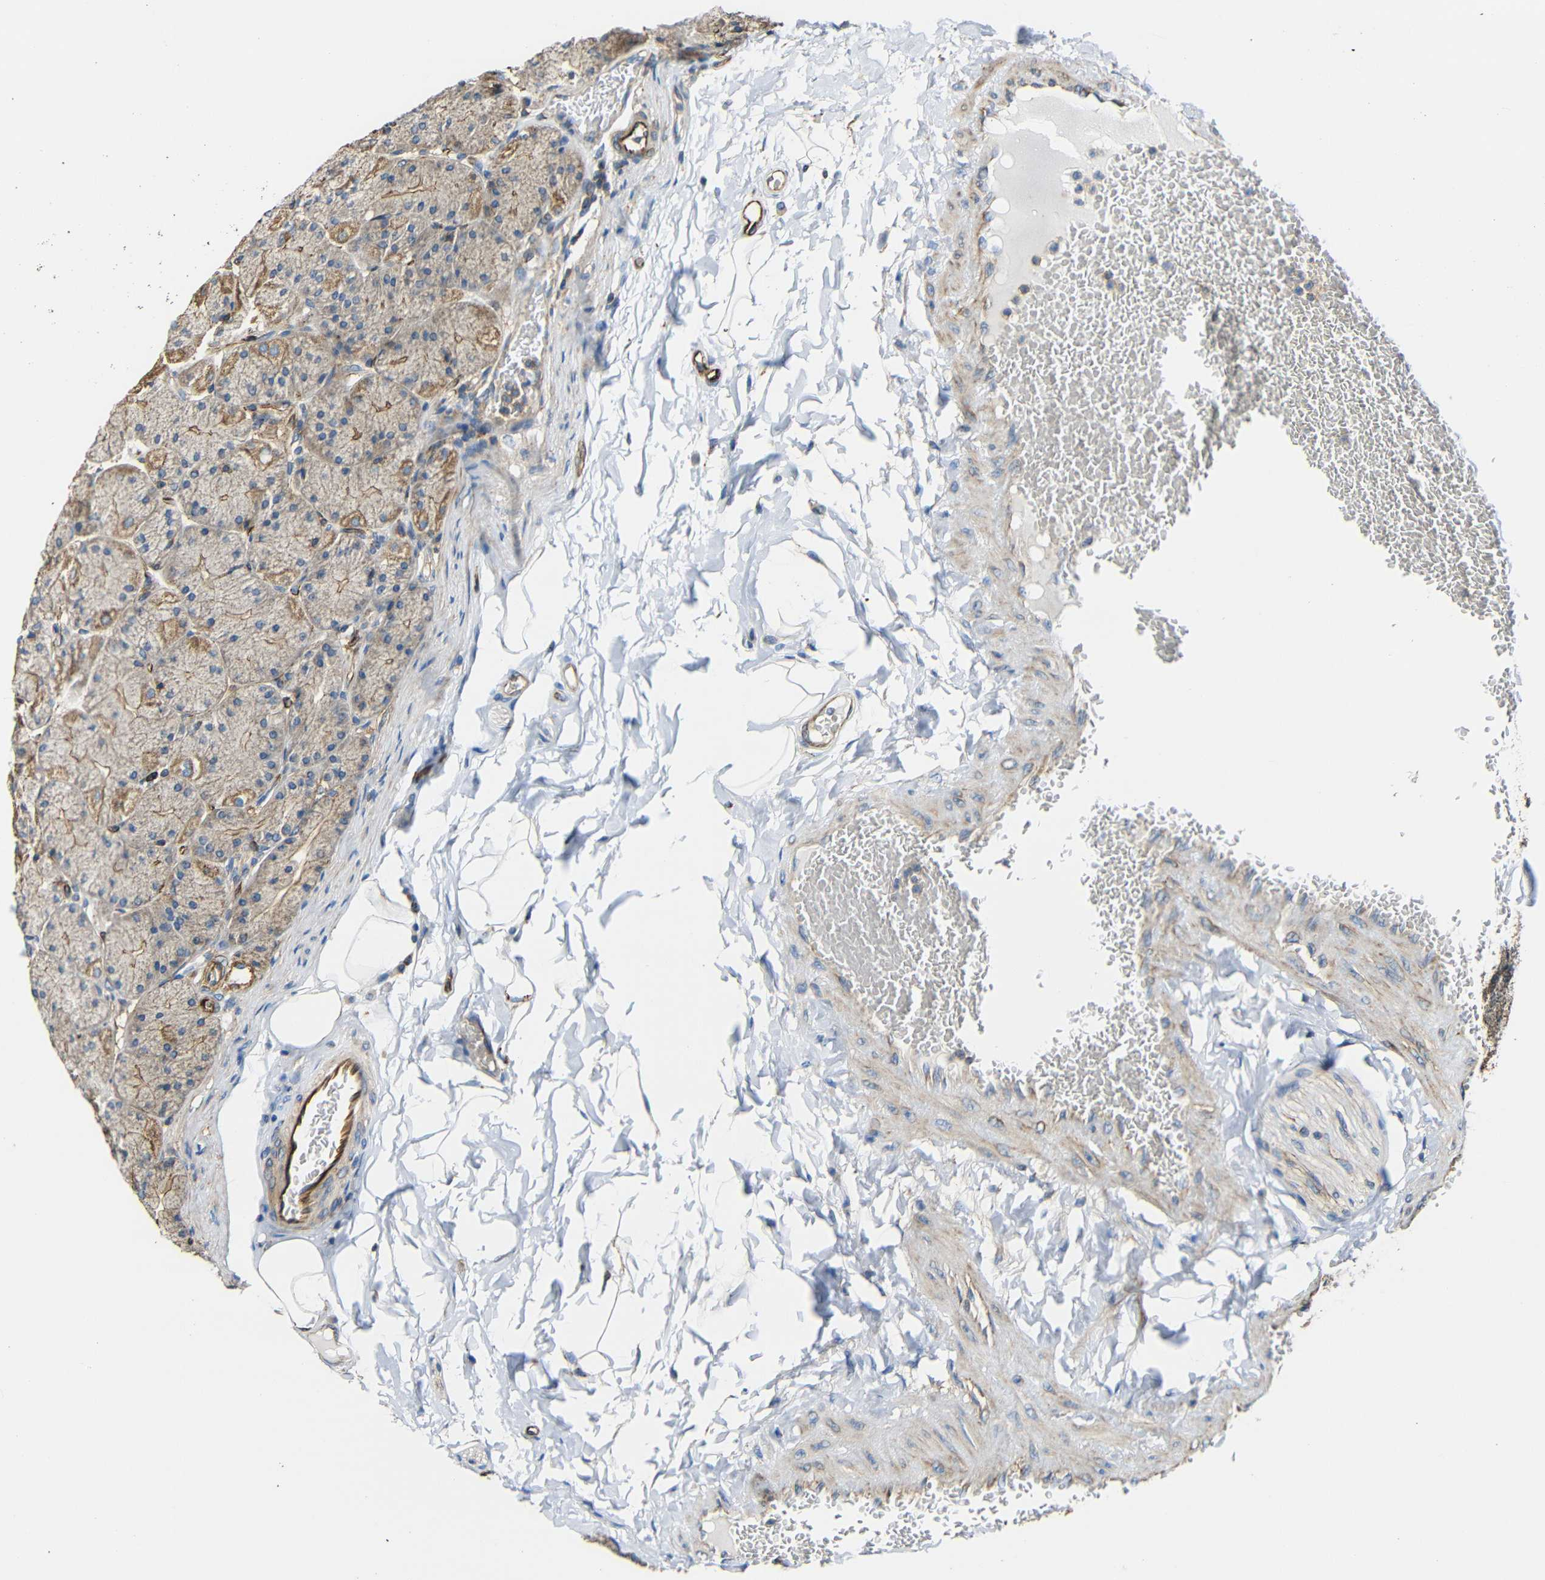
{"staining": {"intensity": "weak", "quantity": ">75%", "location": "cytoplasmic/membranous"}, "tissue": "stomach", "cell_type": "Glandular cells", "image_type": "normal", "snomed": [{"axis": "morphology", "description": "Normal tissue, NOS"}, {"axis": "topography", "description": "Stomach, upper"}], "caption": "Approximately >75% of glandular cells in benign human stomach demonstrate weak cytoplasmic/membranous protein positivity as visualized by brown immunohistochemical staining.", "gene": "IGSF10", "patient": {"sex": "female", "age": 56}}